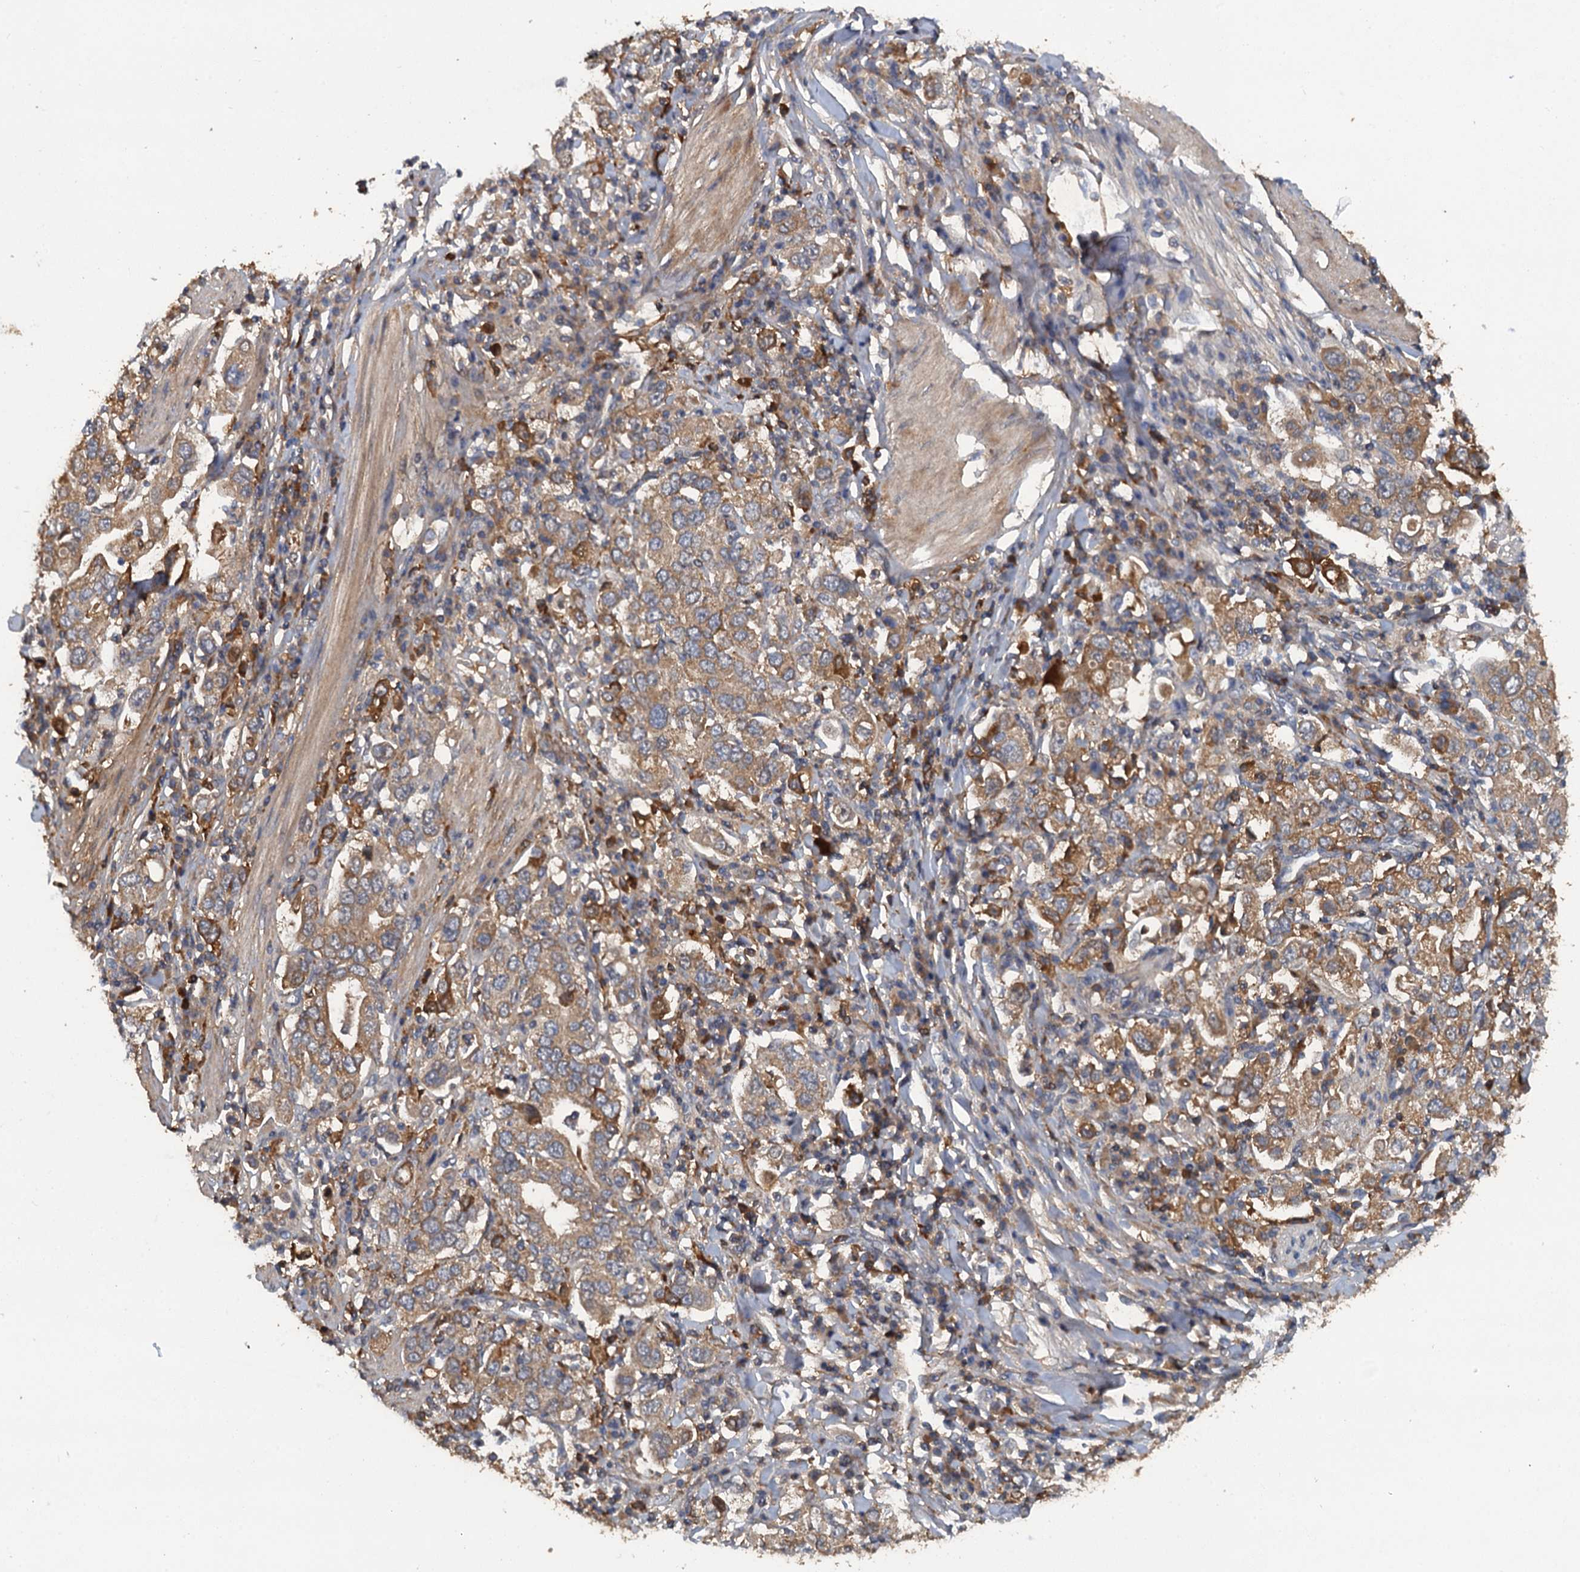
{"staining": {"intensity": "moderate", "quantity": ">75%", "location": "cytoplasmic/membranous"}, "tissue": "stomach cancer", "cell_type": "Tumor cells", "image_type": "cancer", "snomed": [{"axis": "morphology", "description": "Adenocarcinoma, NOS"}, {"axis": "topography", "description": "Stomach, upper"}], "caption": "An immunohistochemistry micrograph of tumor tissue is shown. Protein staining in brown shows moderate cytoplasmic/membranous positivity in stomach cancer within tumor cells.", "gene": "HAPLN3", "patient": {"sex": "male", "age": 62}}